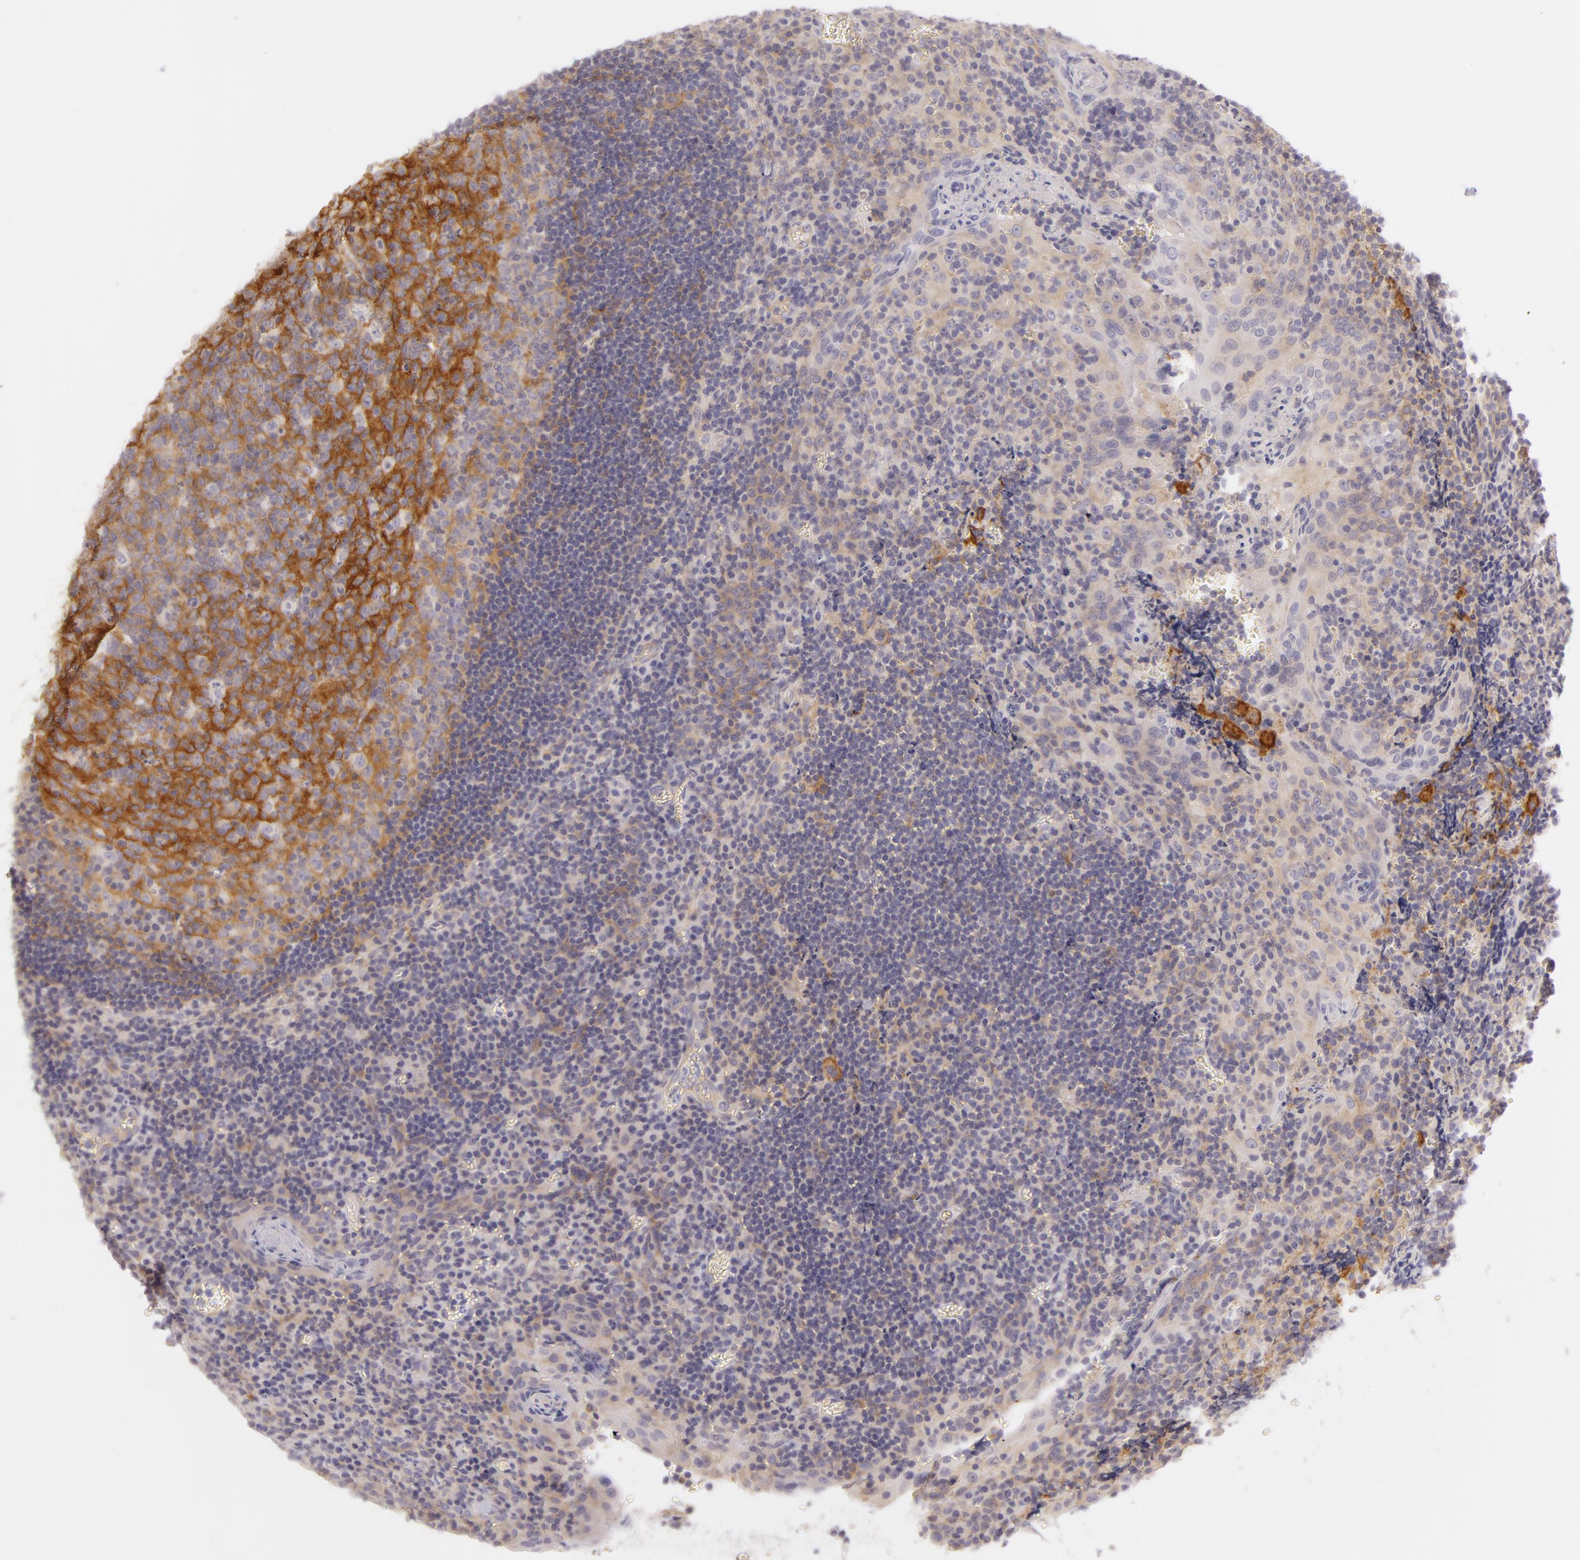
{"staining": {"intensity": "moderate", "quantity": ">75%", "location": "cytoplasmic/membranous"}, "tissue": "tonsil", "cell_type": "Germinal center cells", "image_type": "normal", "snomed": [{"axis": "morphology", "description": "Normal tissue, NOS"}, {"axis": "topography", "description": "Tonsil"}], "caption": "Immunohistochemistry (IHC) staining of benign tonsil, which exhibits medium levels of moderate cytoplasmic/membranous positivity in about >75% of germinal center cells indicating moderate cytoplasmic/membranous protein positivity. The staining was performed using DAB (brown) for protein detection and nuclei were counterstained in hematoxylin (blue).", "gene": "ZC3H7B", "patient": {"sex": "male", "age": 20}}